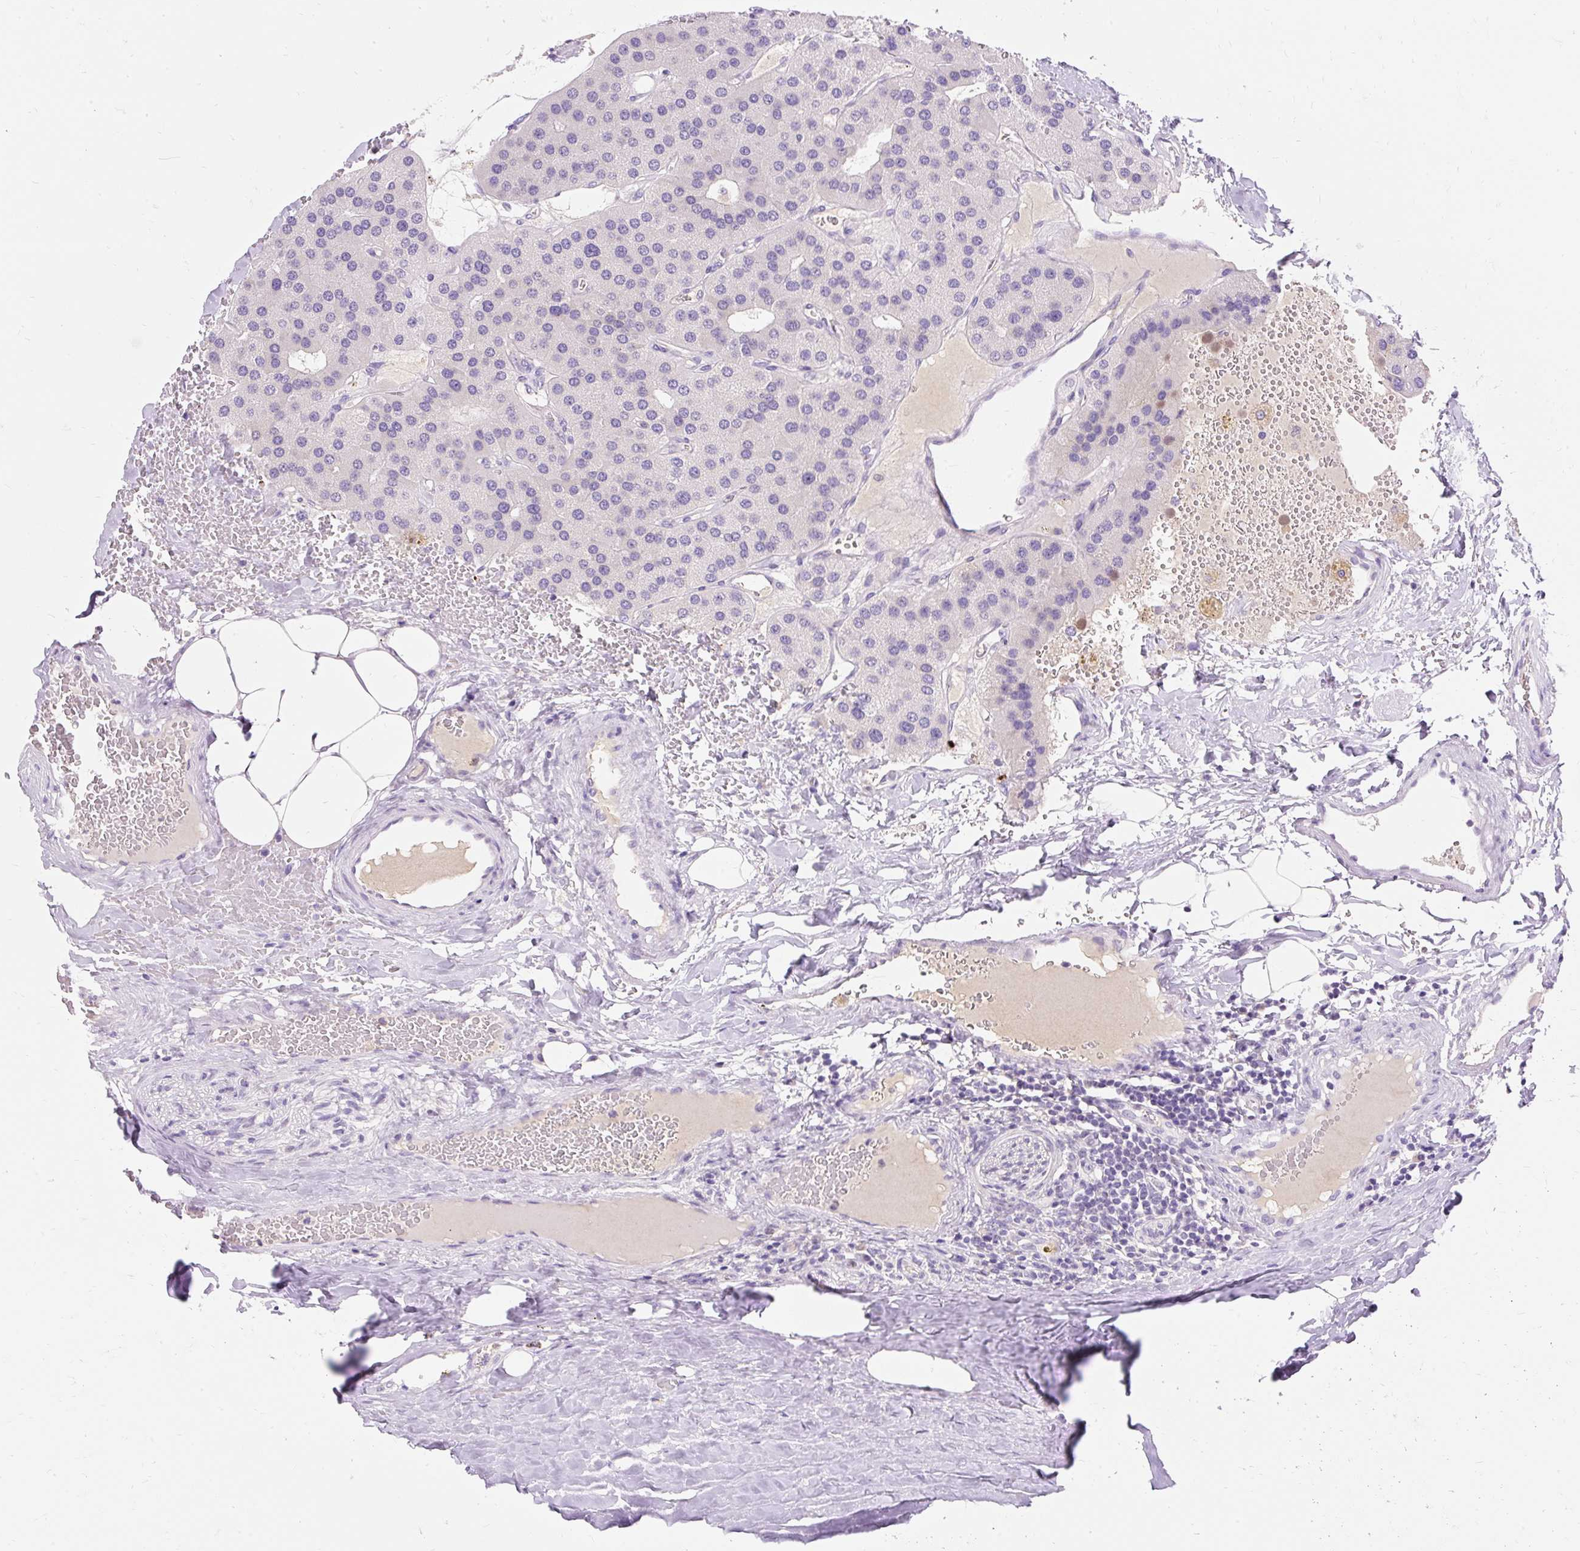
{"staining": {"intensity": "negative", "quantity": "none", "location": "none"}, "tissue": "parathyroid gland", "cell_type": "Glandular cells", "image_type": "normal", "snomed": [{"axis": "morphology", "description": "Normal tissue, NOS"}, {"axis": "morphology", "description": "Adenoma, NOS"}, {"axis": "topography", "description": "Parathyroid gland"}], "caption": "A high-resolution micrograph shows immunohistochemistry (IHC) staining of unremarkable parathyroid gland, which shows no significant positivity in glandular cells.", "gene": "TMEM150C", "patient": {"sex": "female", "age": 86}}